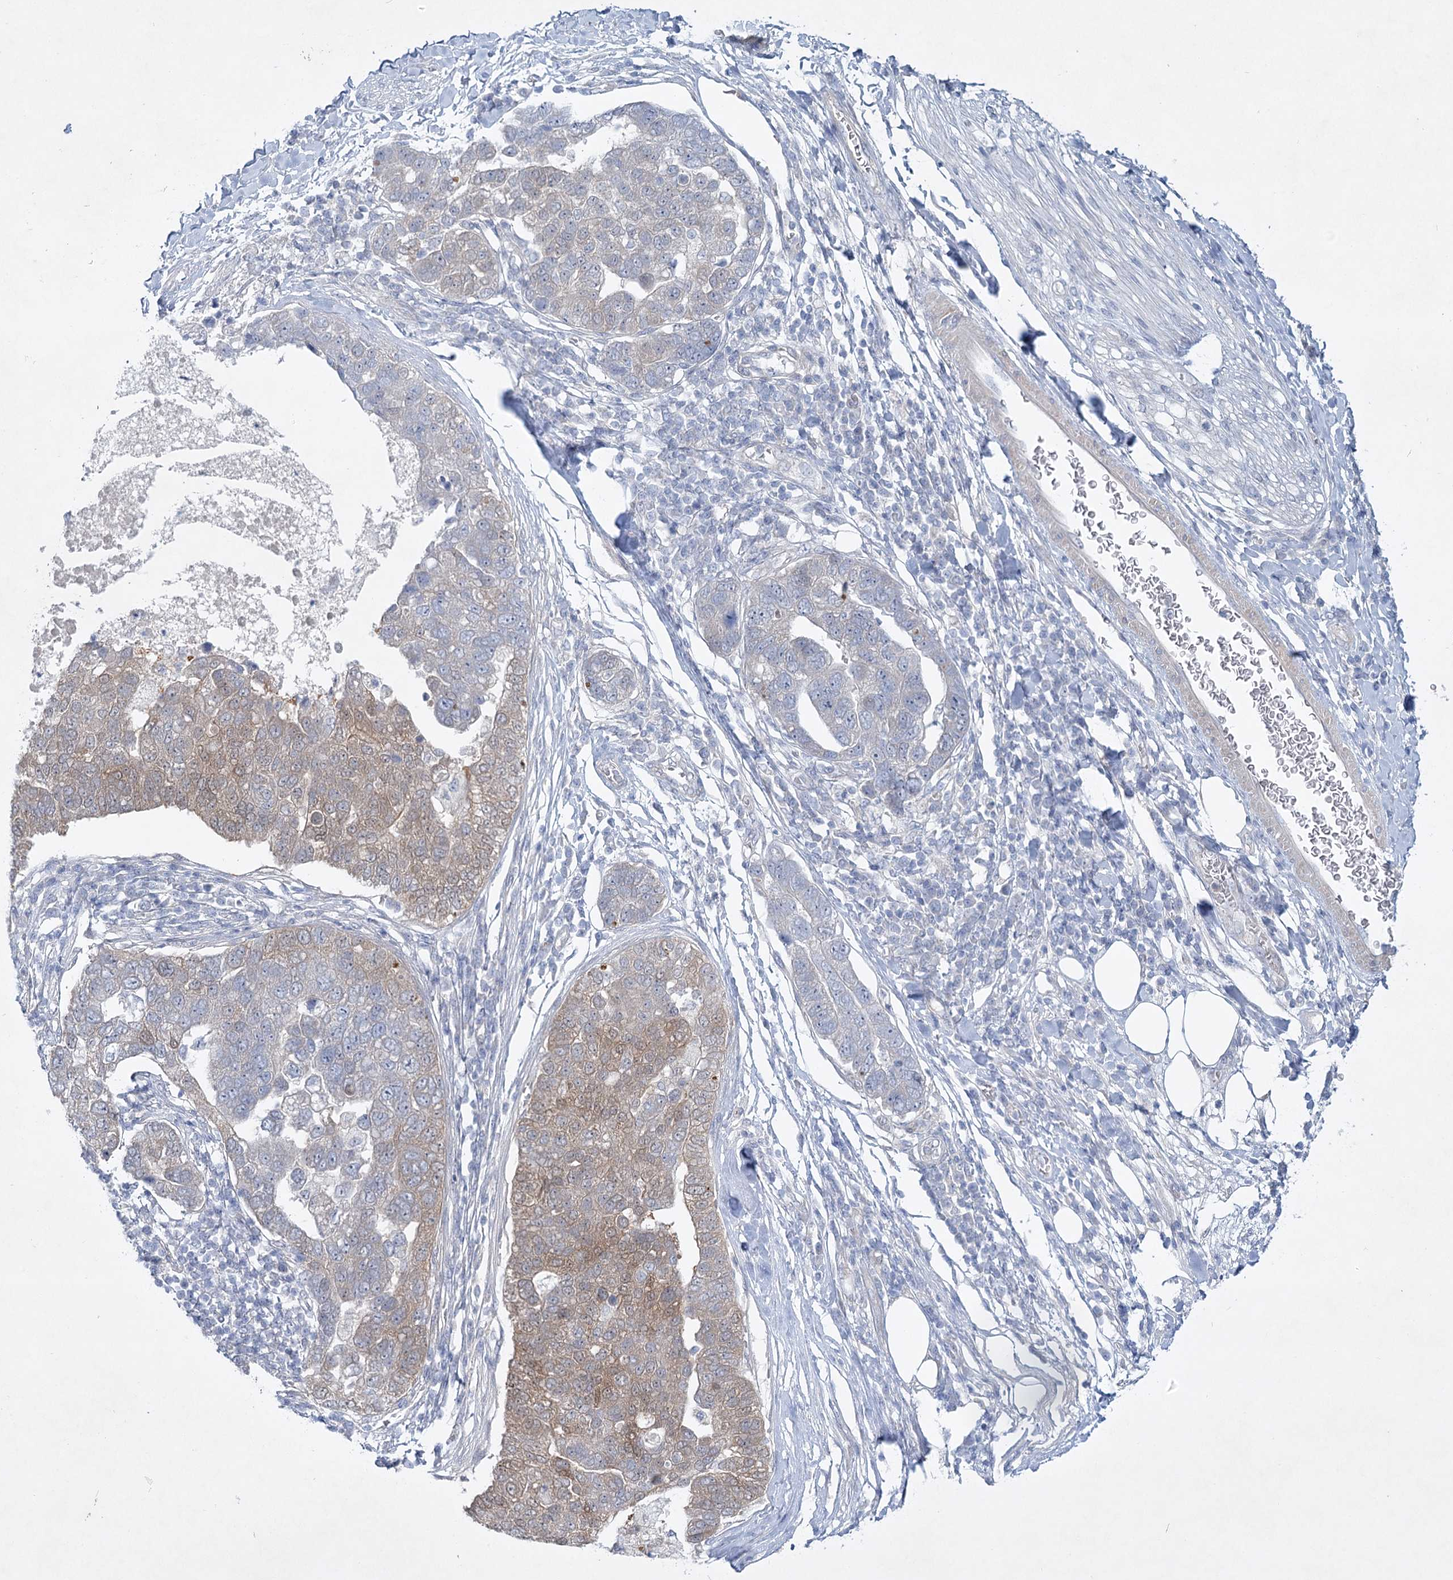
{"staining": {"intensity": "moderate", "quantity": "<25%", "location": "cytoplasmic/membranous"}, "tissue": "pancreatic cancer", "cell_type": "Tumor cells", "image_type": "cancer", "snomed": [{"axis": "morphology", "description": "Adenocarcinoma, NOS"}, {"axis": "topography", "description": "Pancreas"}], "caption": "This is an image of immunohistochemistry staining of pancreatic adenocarcinoma, which shows moderate staining in the cytoplasmic/membranous of tumor cells.", "gene": "AAMDC", "patient": {"sex": "female", "age": 61}}